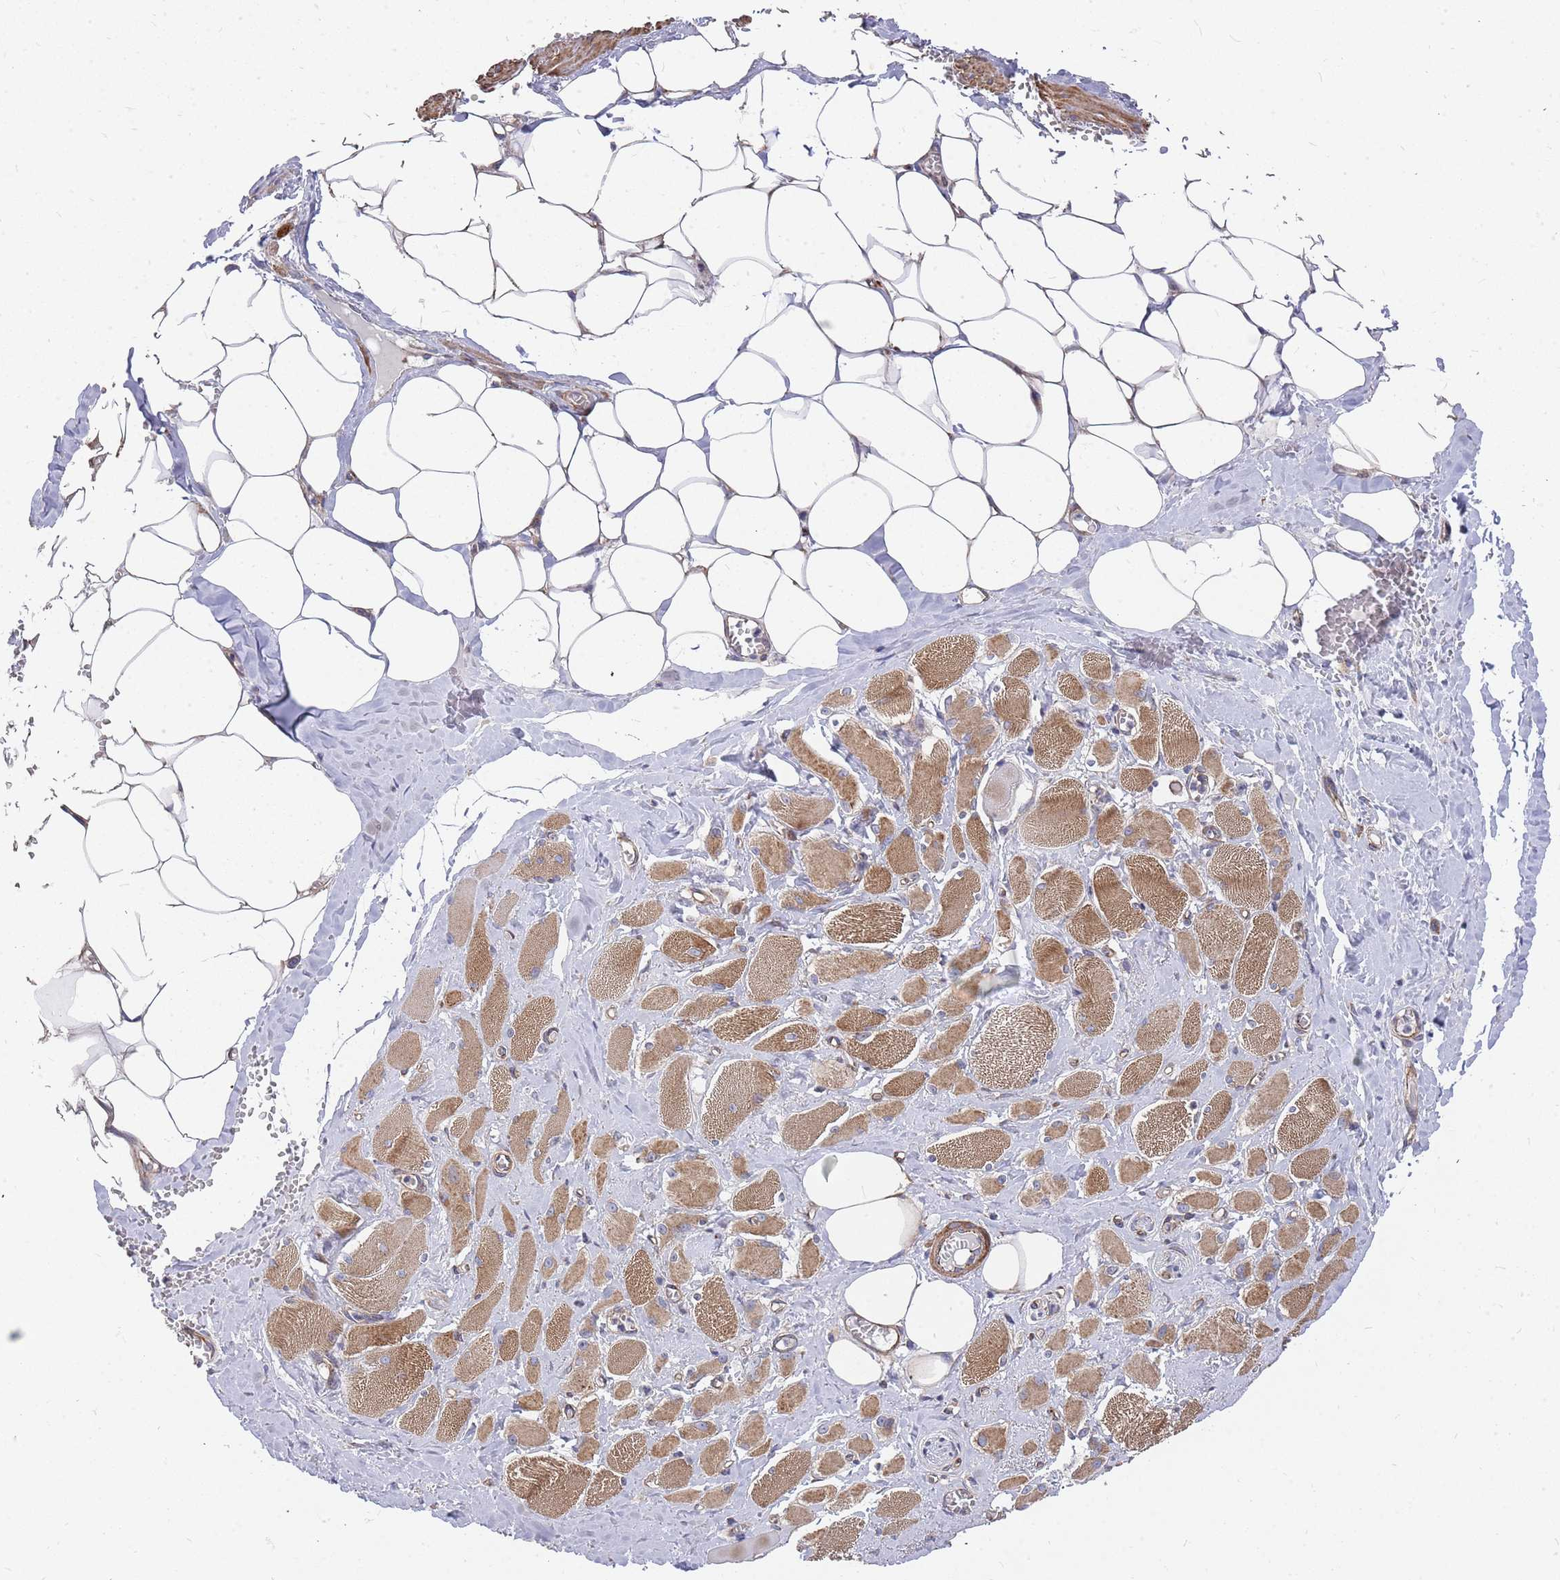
{"staining": {"intensity": "strong", "quantity": "25%-75%", "location": "cytoplasmic/membranous"}, "tissue": "skeletal muscle", "cell_type": "Myocytes", "image_type": "normal", "snomed": [{"axis": "morphology", "description": "Normal tissue, NOS"}, {"axis": "morphology", "description": "Basal cell carcinoma"}, {"axis": "topography", "description": "Skeletal muscle"}], "caption": "Protein expression analysis of unremarkable skeletal muscle displays strong cytoplasmic/membranous expression in approximately 25%-75% of myocytes. (DAB = brown stain, brightfield microscopy at high magnification).", "gene": "WDFY3", "patient": {"sex": "female", "age": 64}}